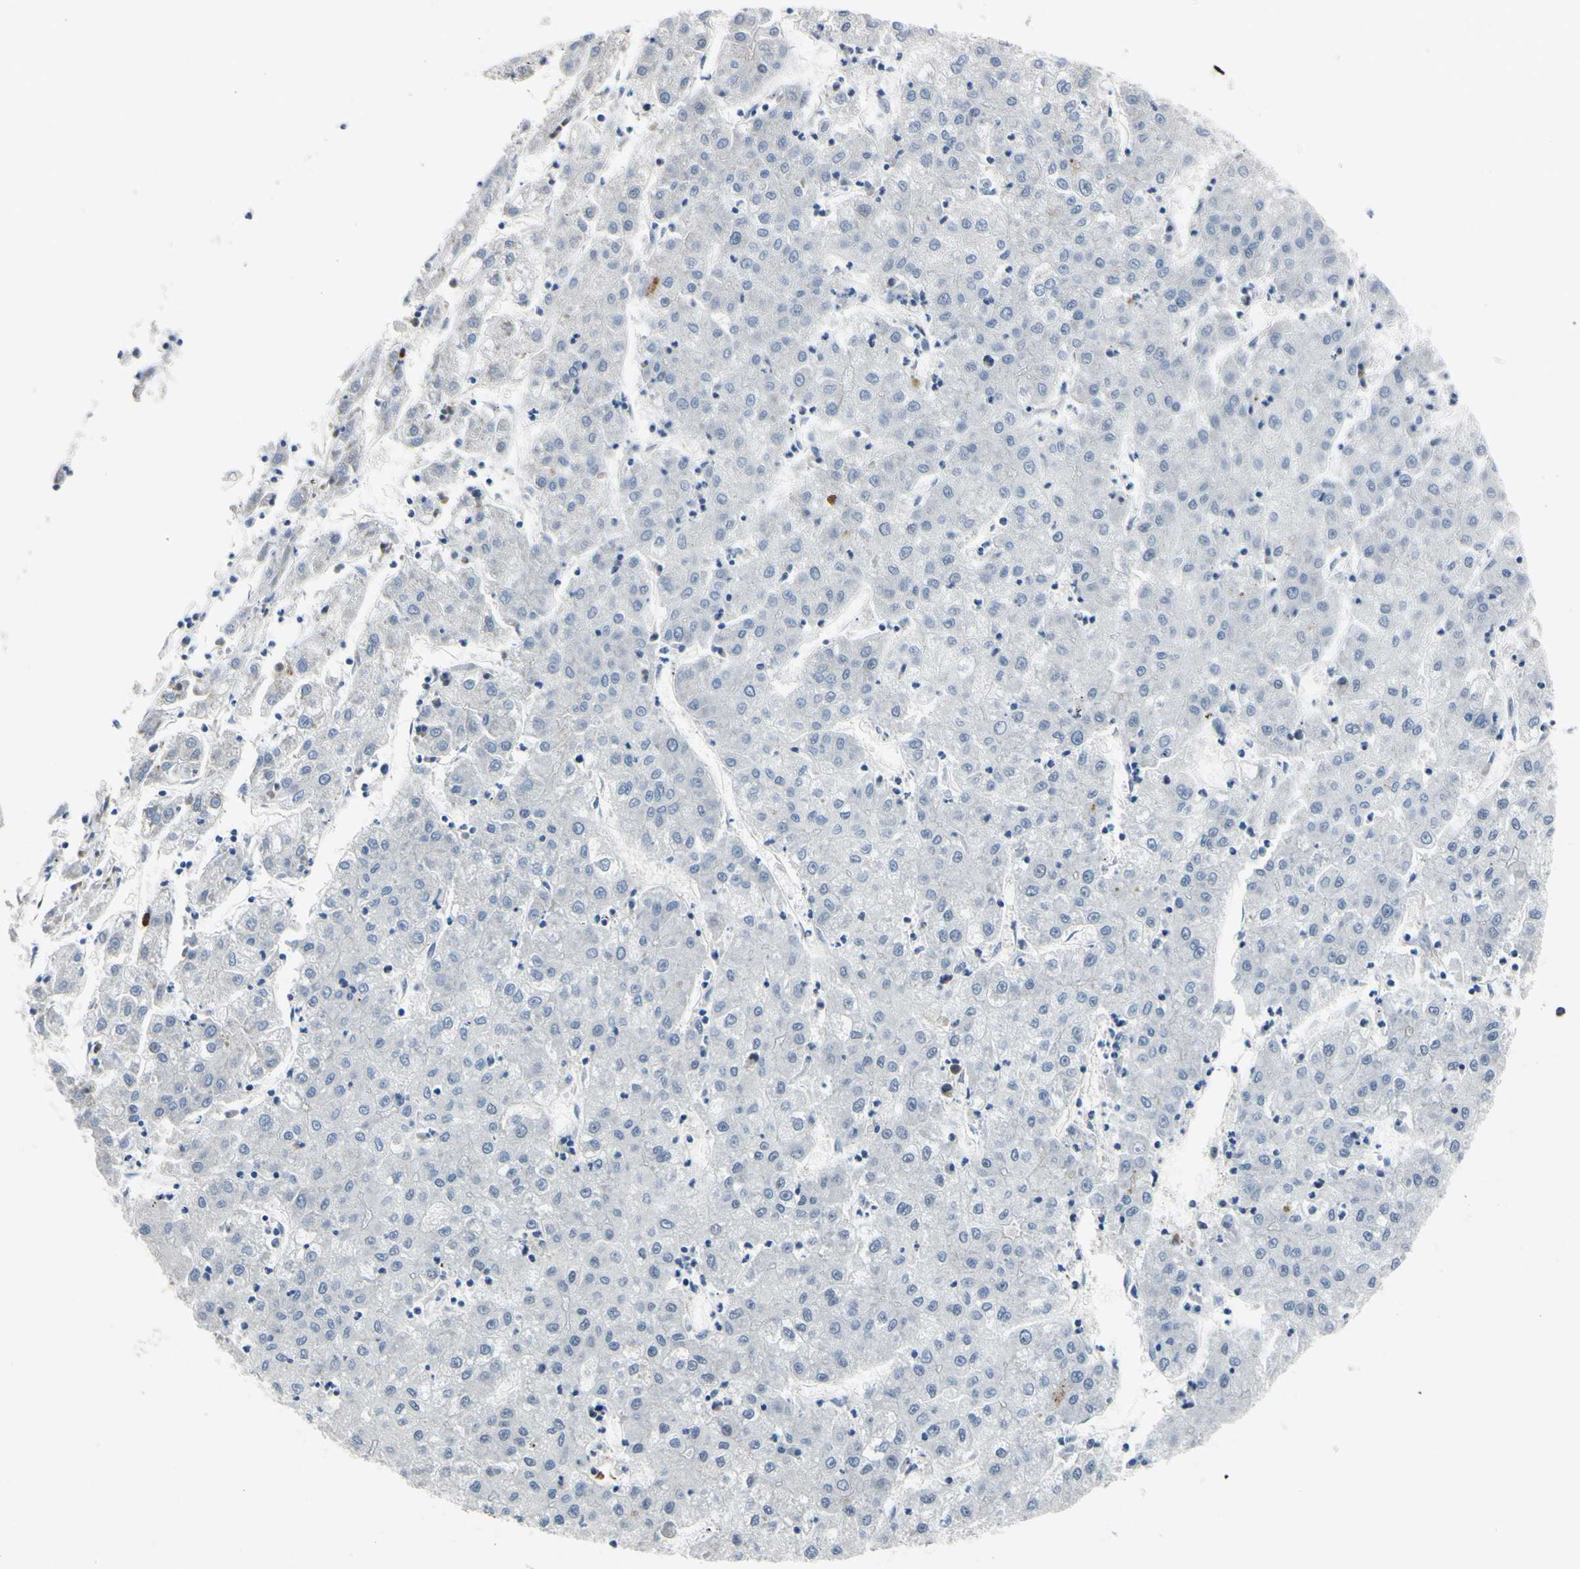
{"staining": {"intensity": "negative", "quantity": "none", "location": "none"}, "tissue": "liver cancer", "cell_type": "Tumor cells", "image_type": "cancer", "snomed": [{"axis": "morphology", "description": "Carcinoma, Hepatocellular, NOS"}, {"axis": "topography", "description": "Liver"}], "caption": "Immunohistochemical staining of human hepatocellular carcinoma (liver) reveals no significant staining in tumor cells.", "gene": "LHX9", "patient": {"sex": "male", "age": 72}}